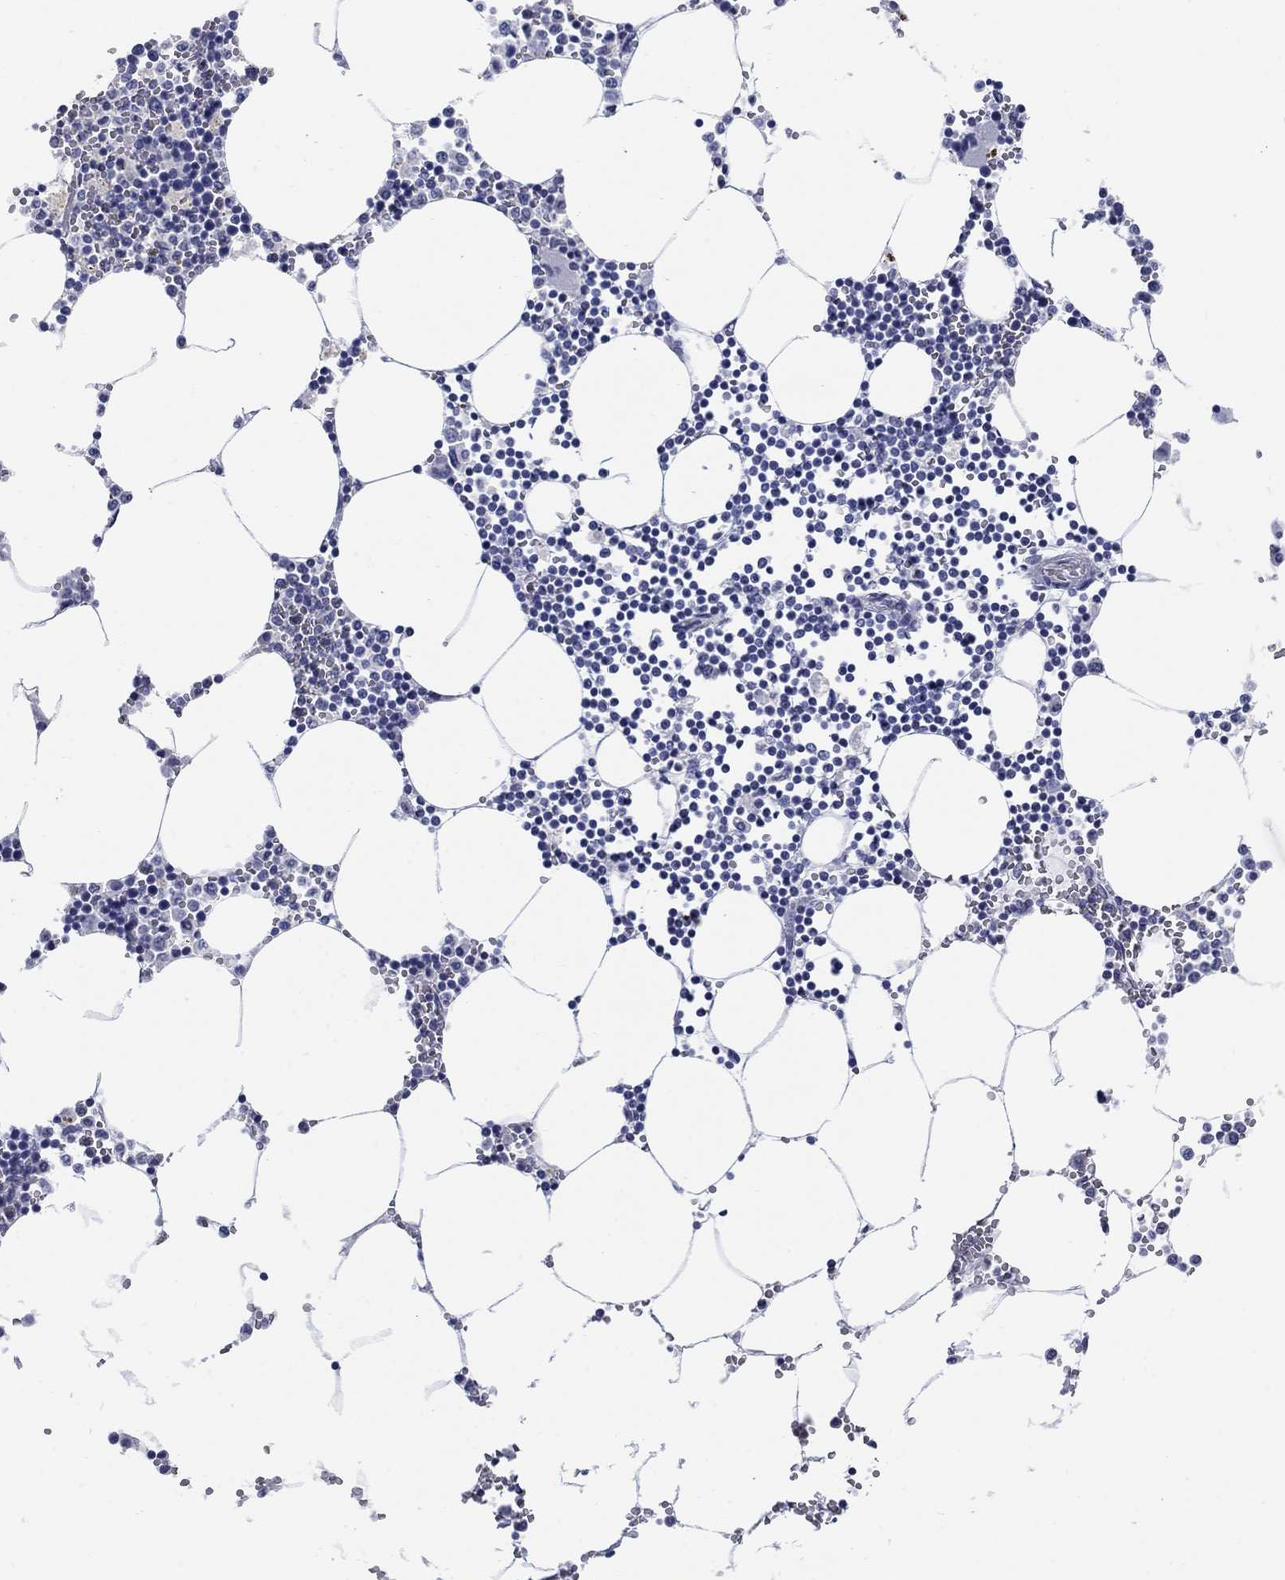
{"staining": {"intensity": "negative", "quantity": "none", "location": "none"}, "tissue": "bone marrow", "cell_type": "Hematopoietic cells", "image_type": "normal", "snomed": [{"axis": "morphology", "description": "Normal tissue, NOS"}, {"axis": "topography", "description": "Bone marrow"}], "caption": "IHC image of unremarkable bone marrow stained for a protein (brown), which shows no staining in hematopoietic cells.", "gene": "ATP6V1G2", "patient": {"sex": "male", "age": 54}}